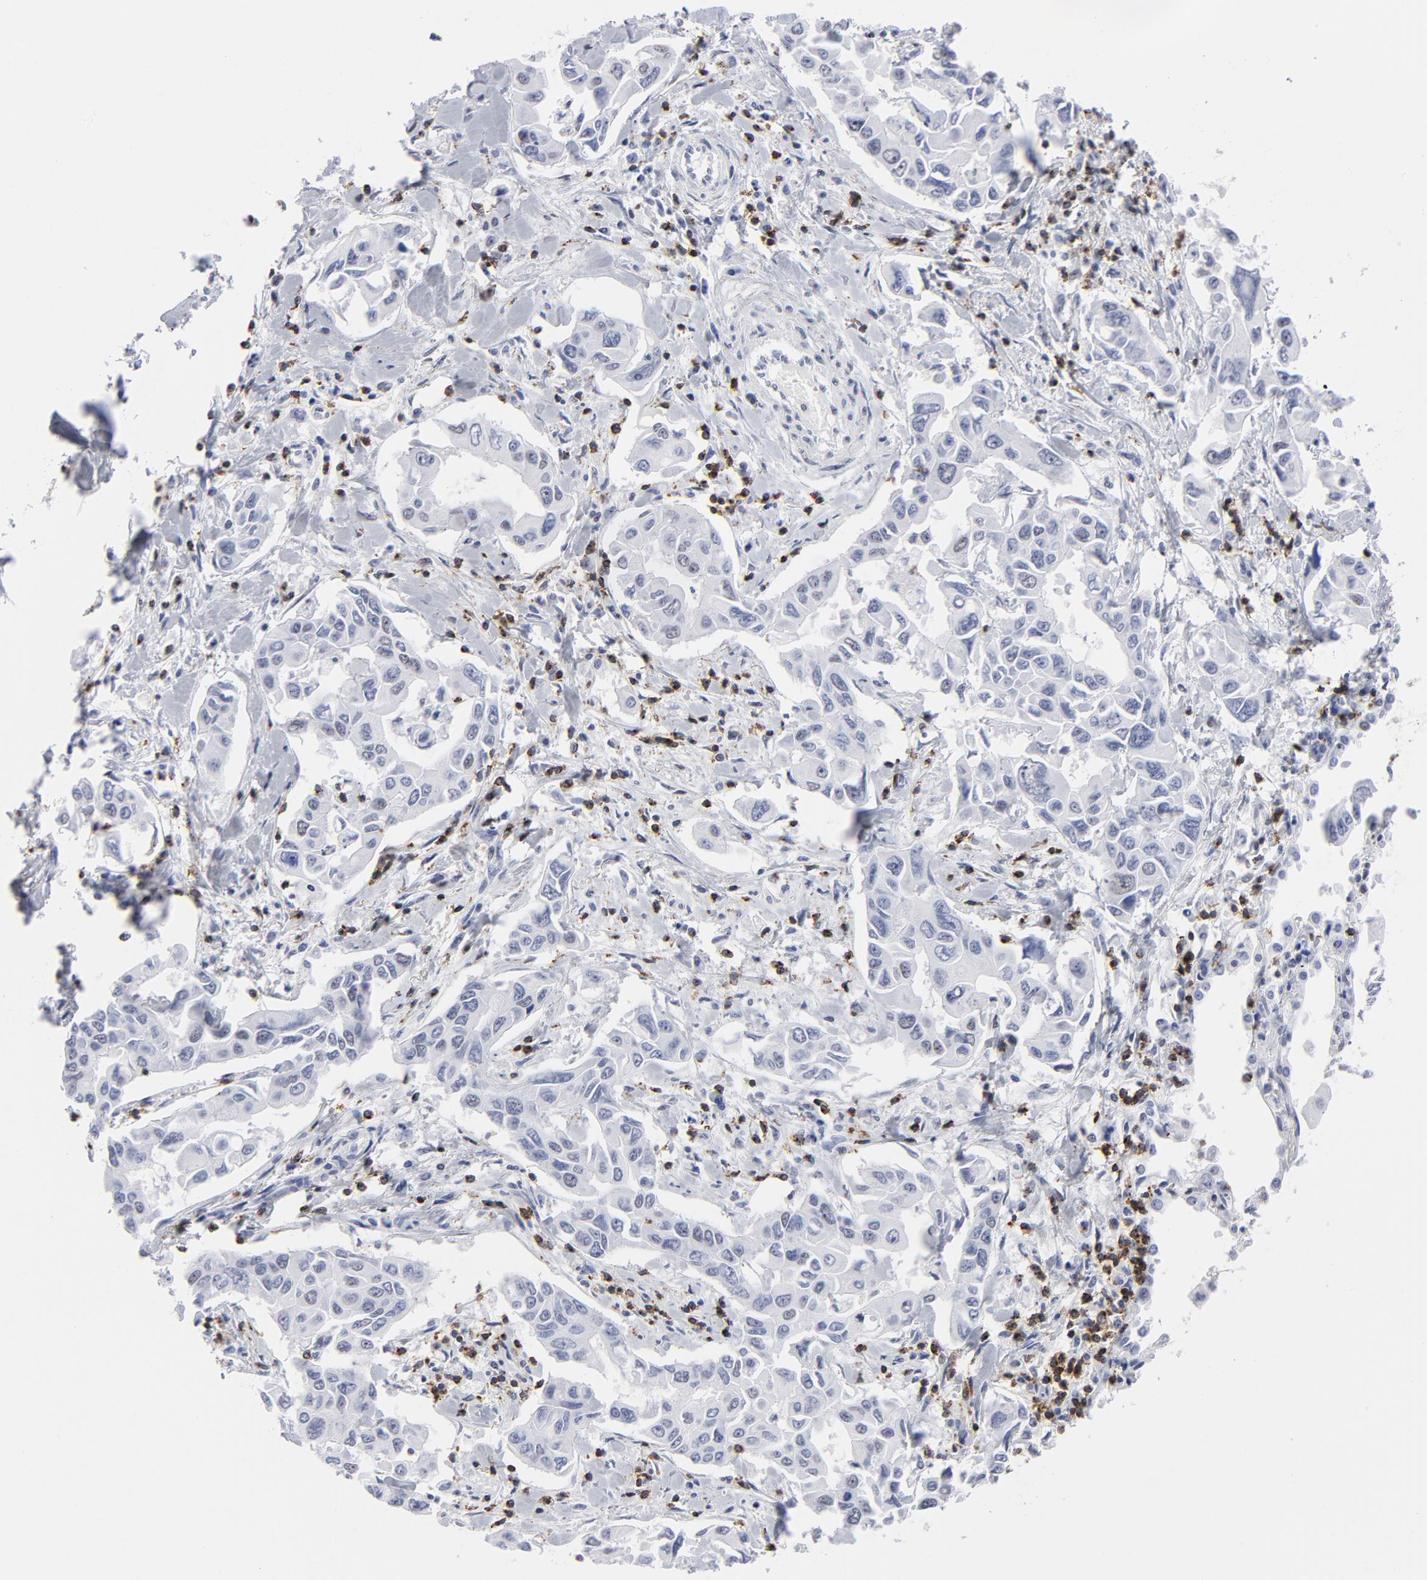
{"staining": {"intensity": "weak", "quantity": "25%-75%", "location": "nuclear"}, "tissue": "lung cancer", "cell_type": "Tumor cells", "image_type": "cancer", "snomed": [{"axis": "morphology", "description": "Adenocarcinoma, NOS"}, {"axis": "topography", "description": "Lymph node"}, {"axis": "topography", "description": "Lung"}], "caption": "This histopathology image shows lung adenocarcinoma stained with immunohistochemistry (IHC) to label a protein in brown. The nuclear of tumor cells show weak positivity for the protein. Nuclei are counter-stained blue.", "gene": "CD2", "patient": {"sex": "male", "age": 64}}